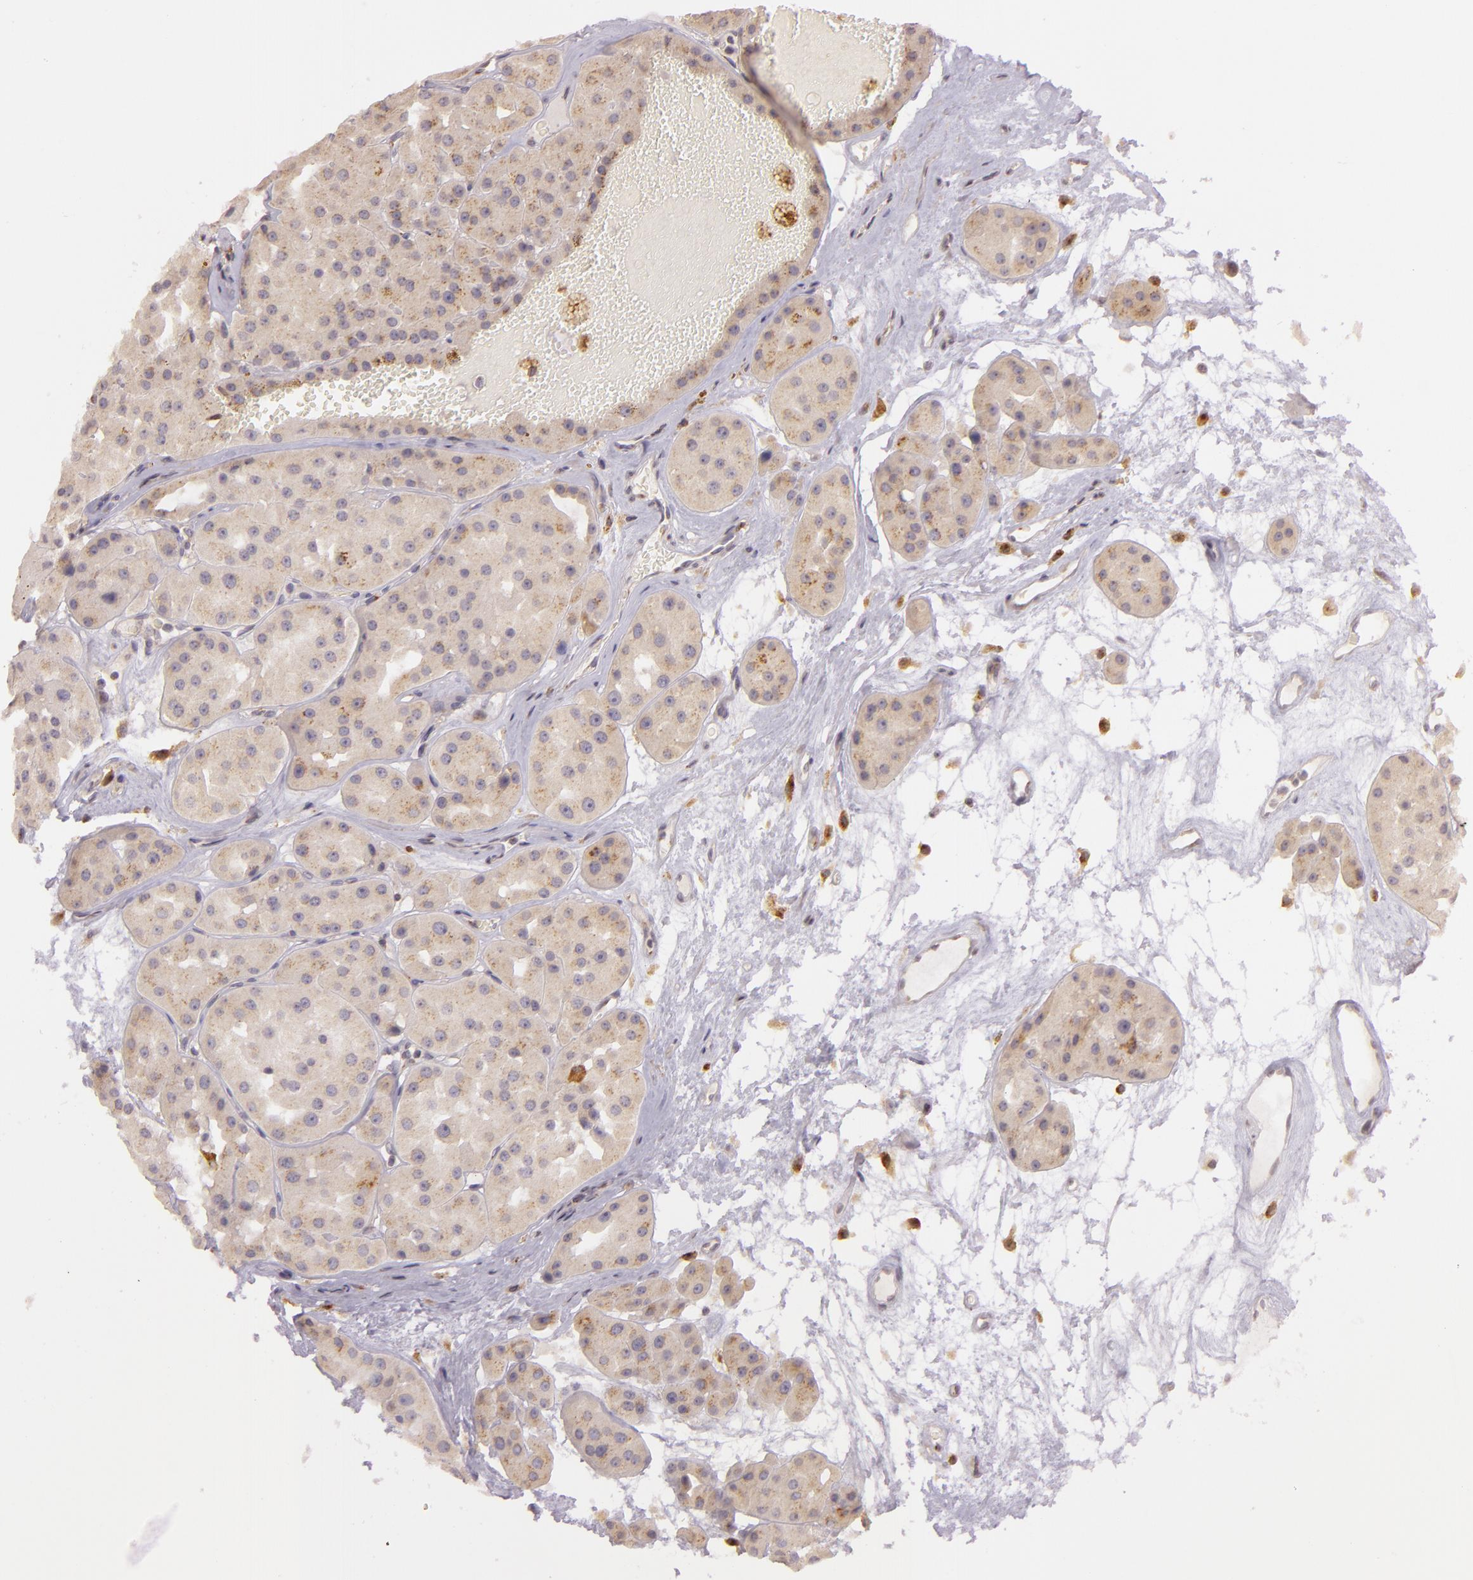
{"staining": {"intensity": "weak", "quantity": ">75%", "location": "cytoplasmic/membranous"}, "tissue": "renal cancer", "cell_type": "Tumor cells", "image_type": "cancer", "snomed": [{"axis": "morphology", "description": "Adenocarcinoma, uncertain malignant potential"}, {"axis": "topography", "description": "Kidney"}], "caption": "The image reveals a brown stain indicating the presence of a protein in the cytoplasmic/membranous of tumor cells in renal cancer. (Stains: DAB in brown, nuclei in blue, Microscopy: brightfield microscopy at high magnification).", "gene": "LGMN", "patient": {"sex": "male", "age": 63}}